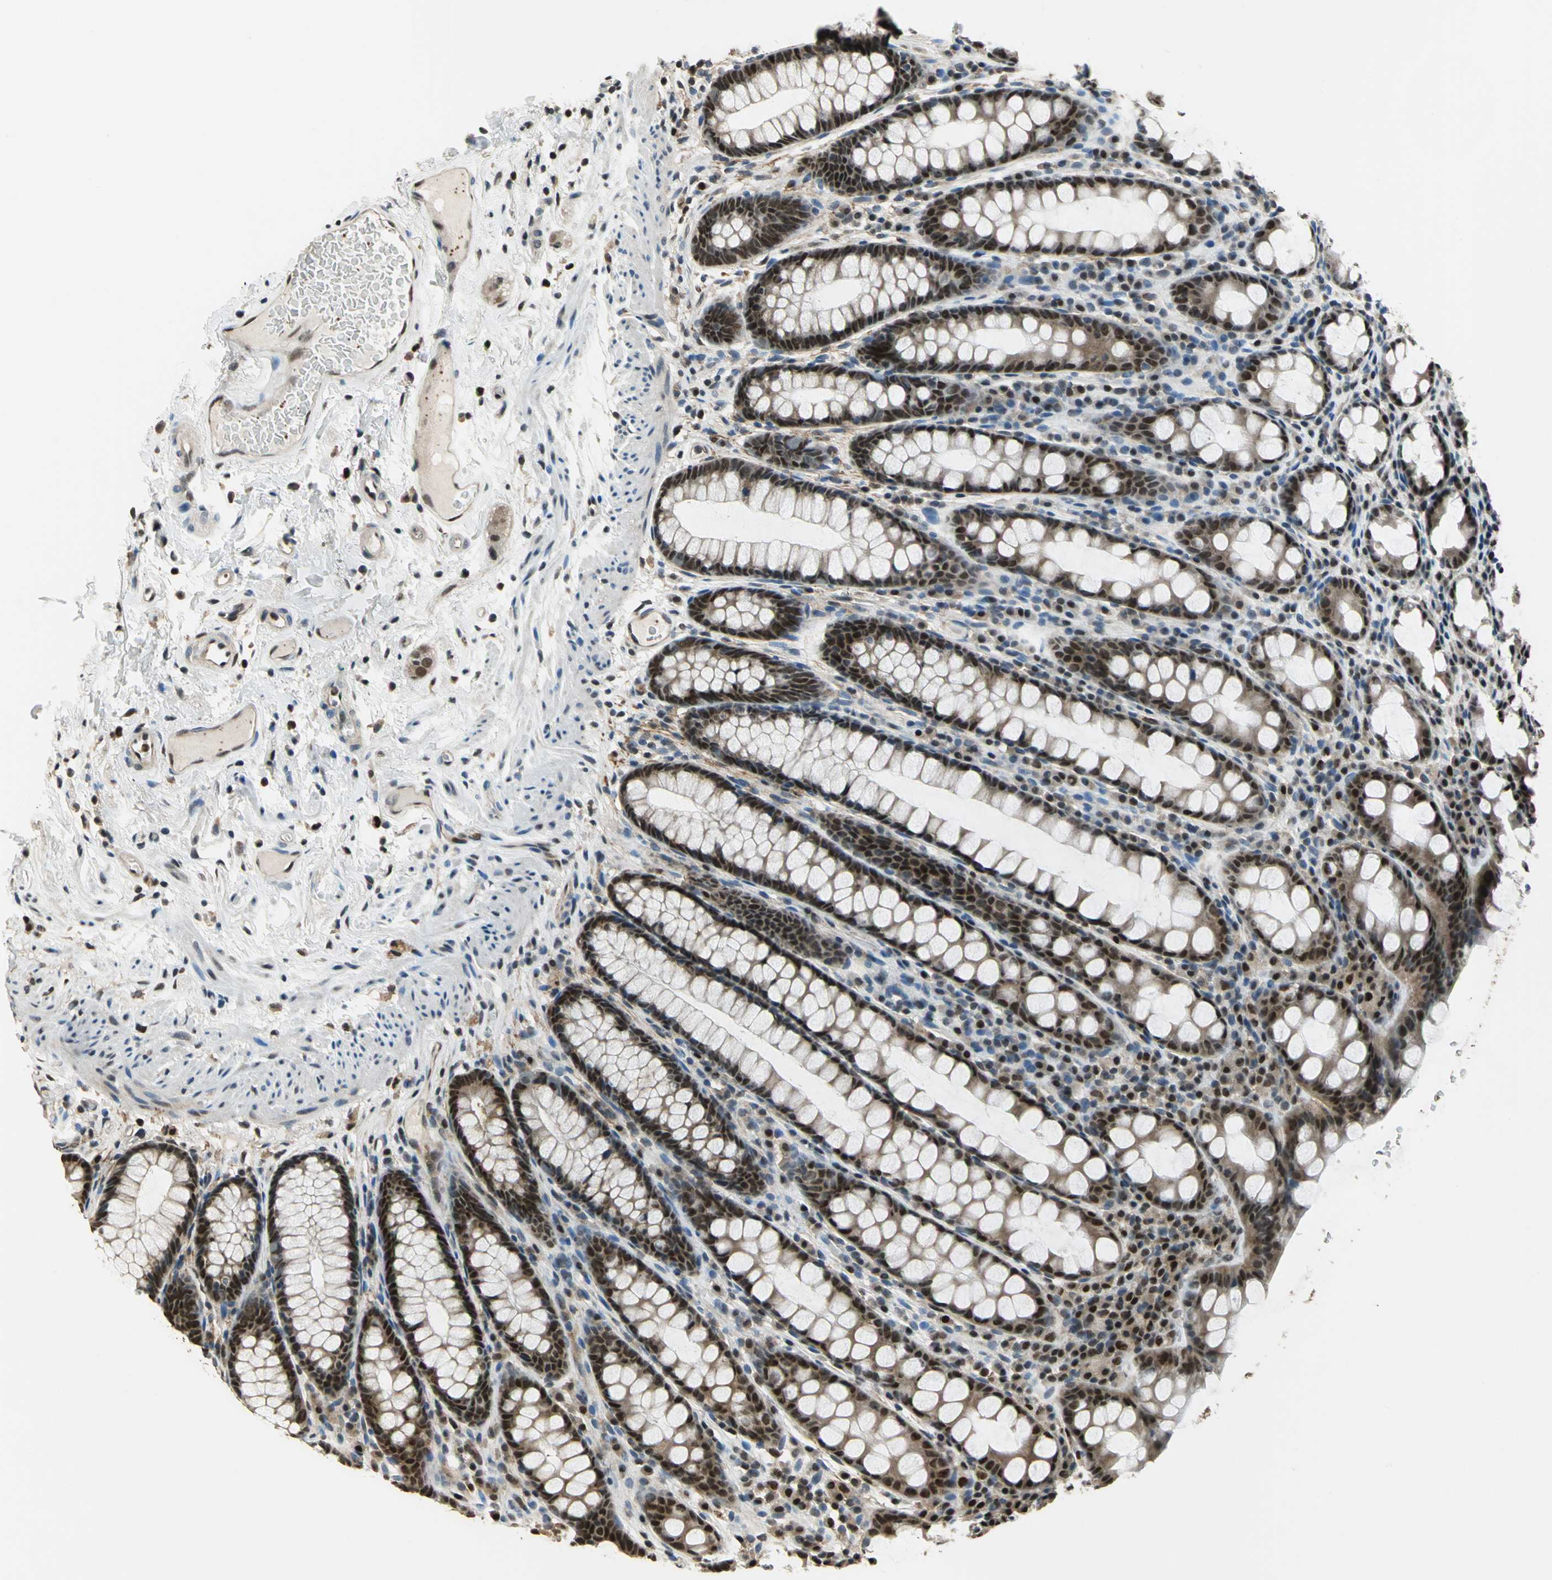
{"staining": {"intensity": "strong", "quantity": ">75%", "location": "cytoplasmic/membranous,nuclear"}, "tissue": "rectum", "cell_type": "Glandular cells", "image_type": "normal", "snomed": [{"axis": "morphology", "description": "Normal tissue, NOS"}, {"axis": "topography", "description": "Rectum"}], "caption": "The immunohistochemical stain shows strong cytoplasmic/membranous,nuclear expression in glandular cells of unremarkable rectum. The staining was performed using DAB (3,3'-diaminobenzidine), with brown indicating positive protein expression. Nuclei are stained blue with hematoxylin.", "gene": "MIS18BP1", "patient": {"sex": "male", "age": 92}}